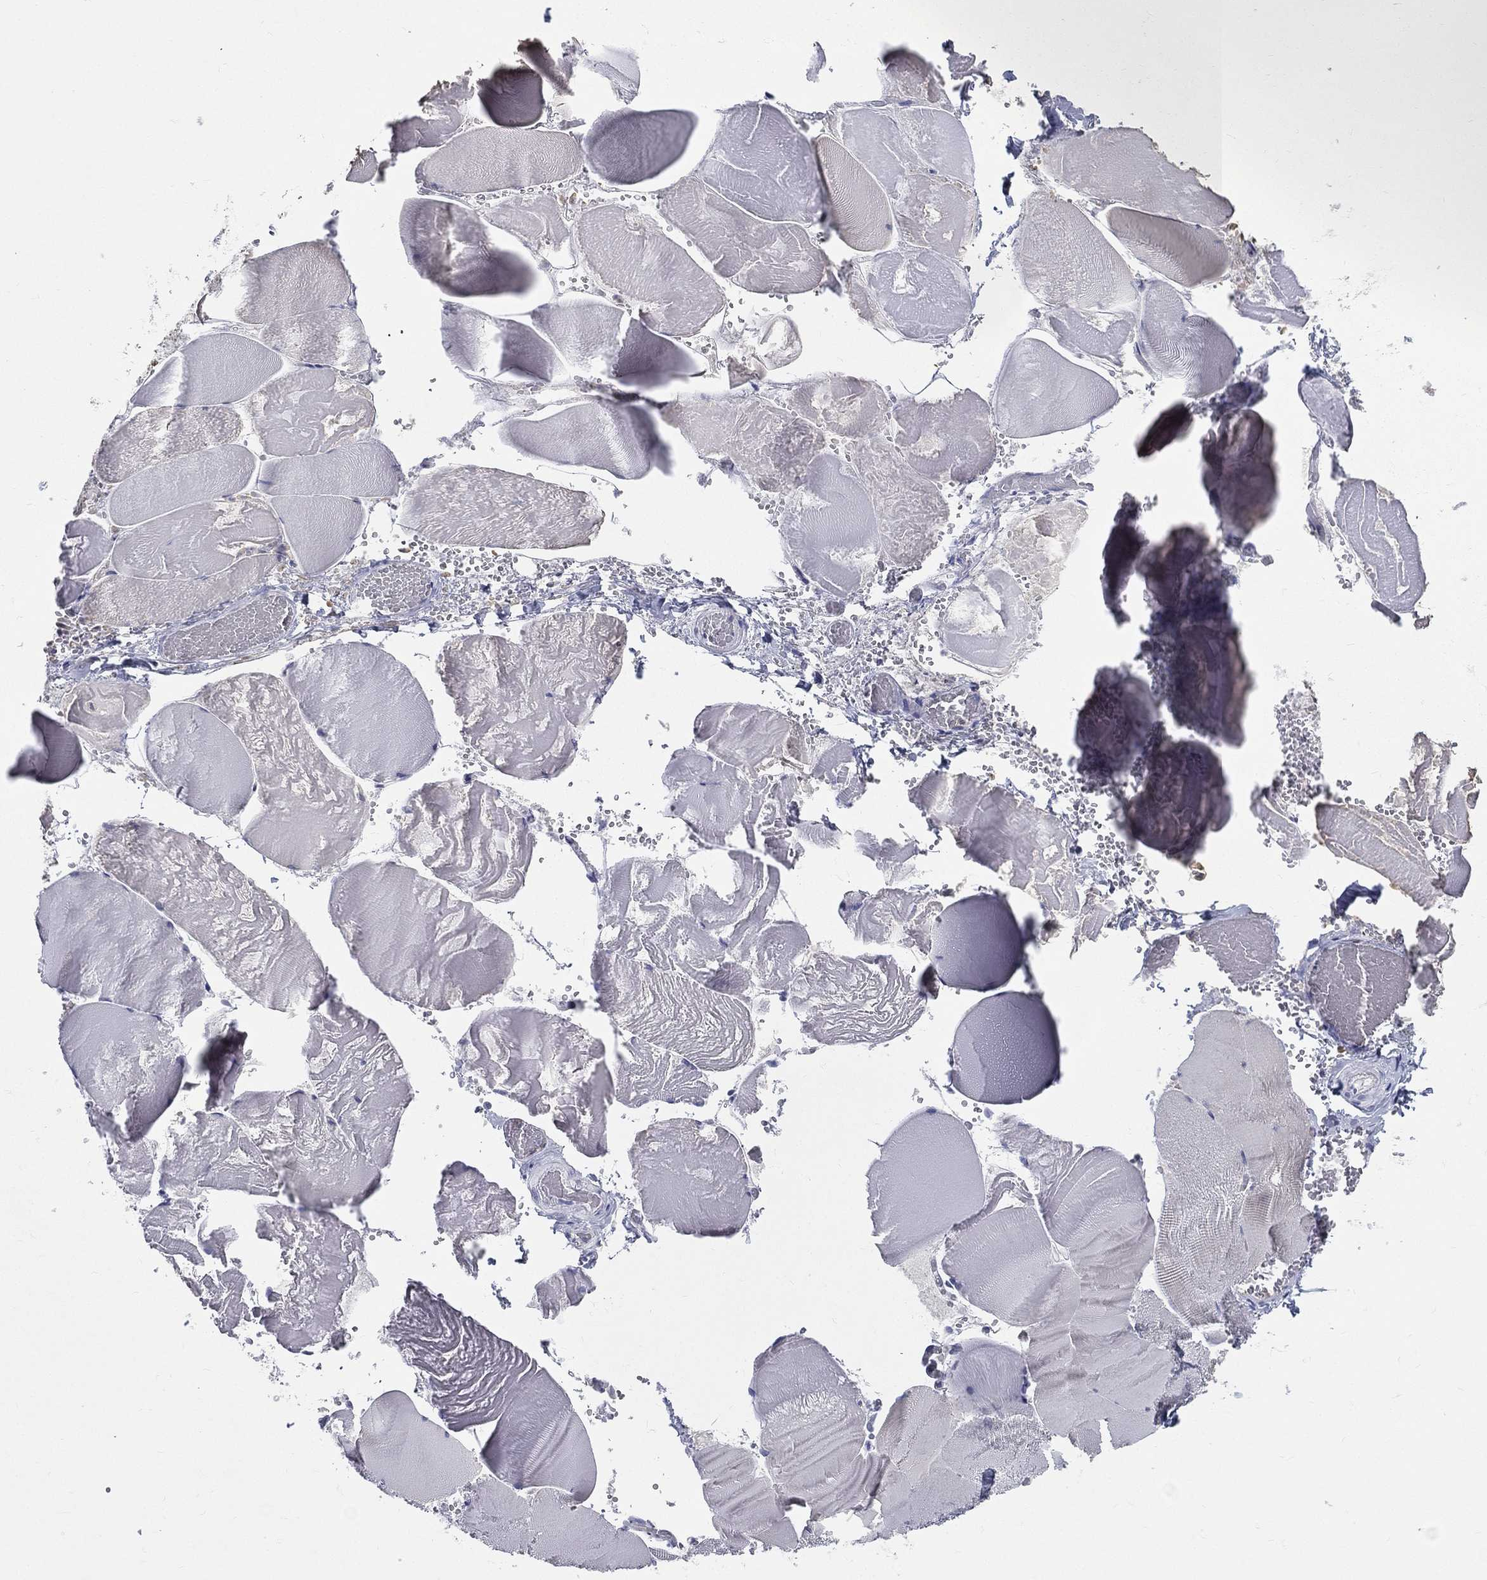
{"staining": {"intensity": "negative", "quantity": "none", "location": "none"}, "tissue": "skeletal muscle", "cell_type": "Myocytes", "image_type": "normal", "snomed": [{"axis": "morphology", "description": "Normal tissue, NOS"}, {"axis": "morphology", "description": "Malignant melanoma, Metastatic site"}, {"axis": "topography", "description": "Skeletal muscle"}], "caption": "High power microscopy image of an IHC image of unremarkable skeletal muscle, revealing no significant positivity in myocytes. The staining was performed using DAB (3,3'-diaminobenzidine) to visualize the protein expression in brown, while the nuclei were stained in blue with hematoxylin (Magnification: 20x).", "gene": "DEFB121", "patient": {"sex": "male", "age": 50}}